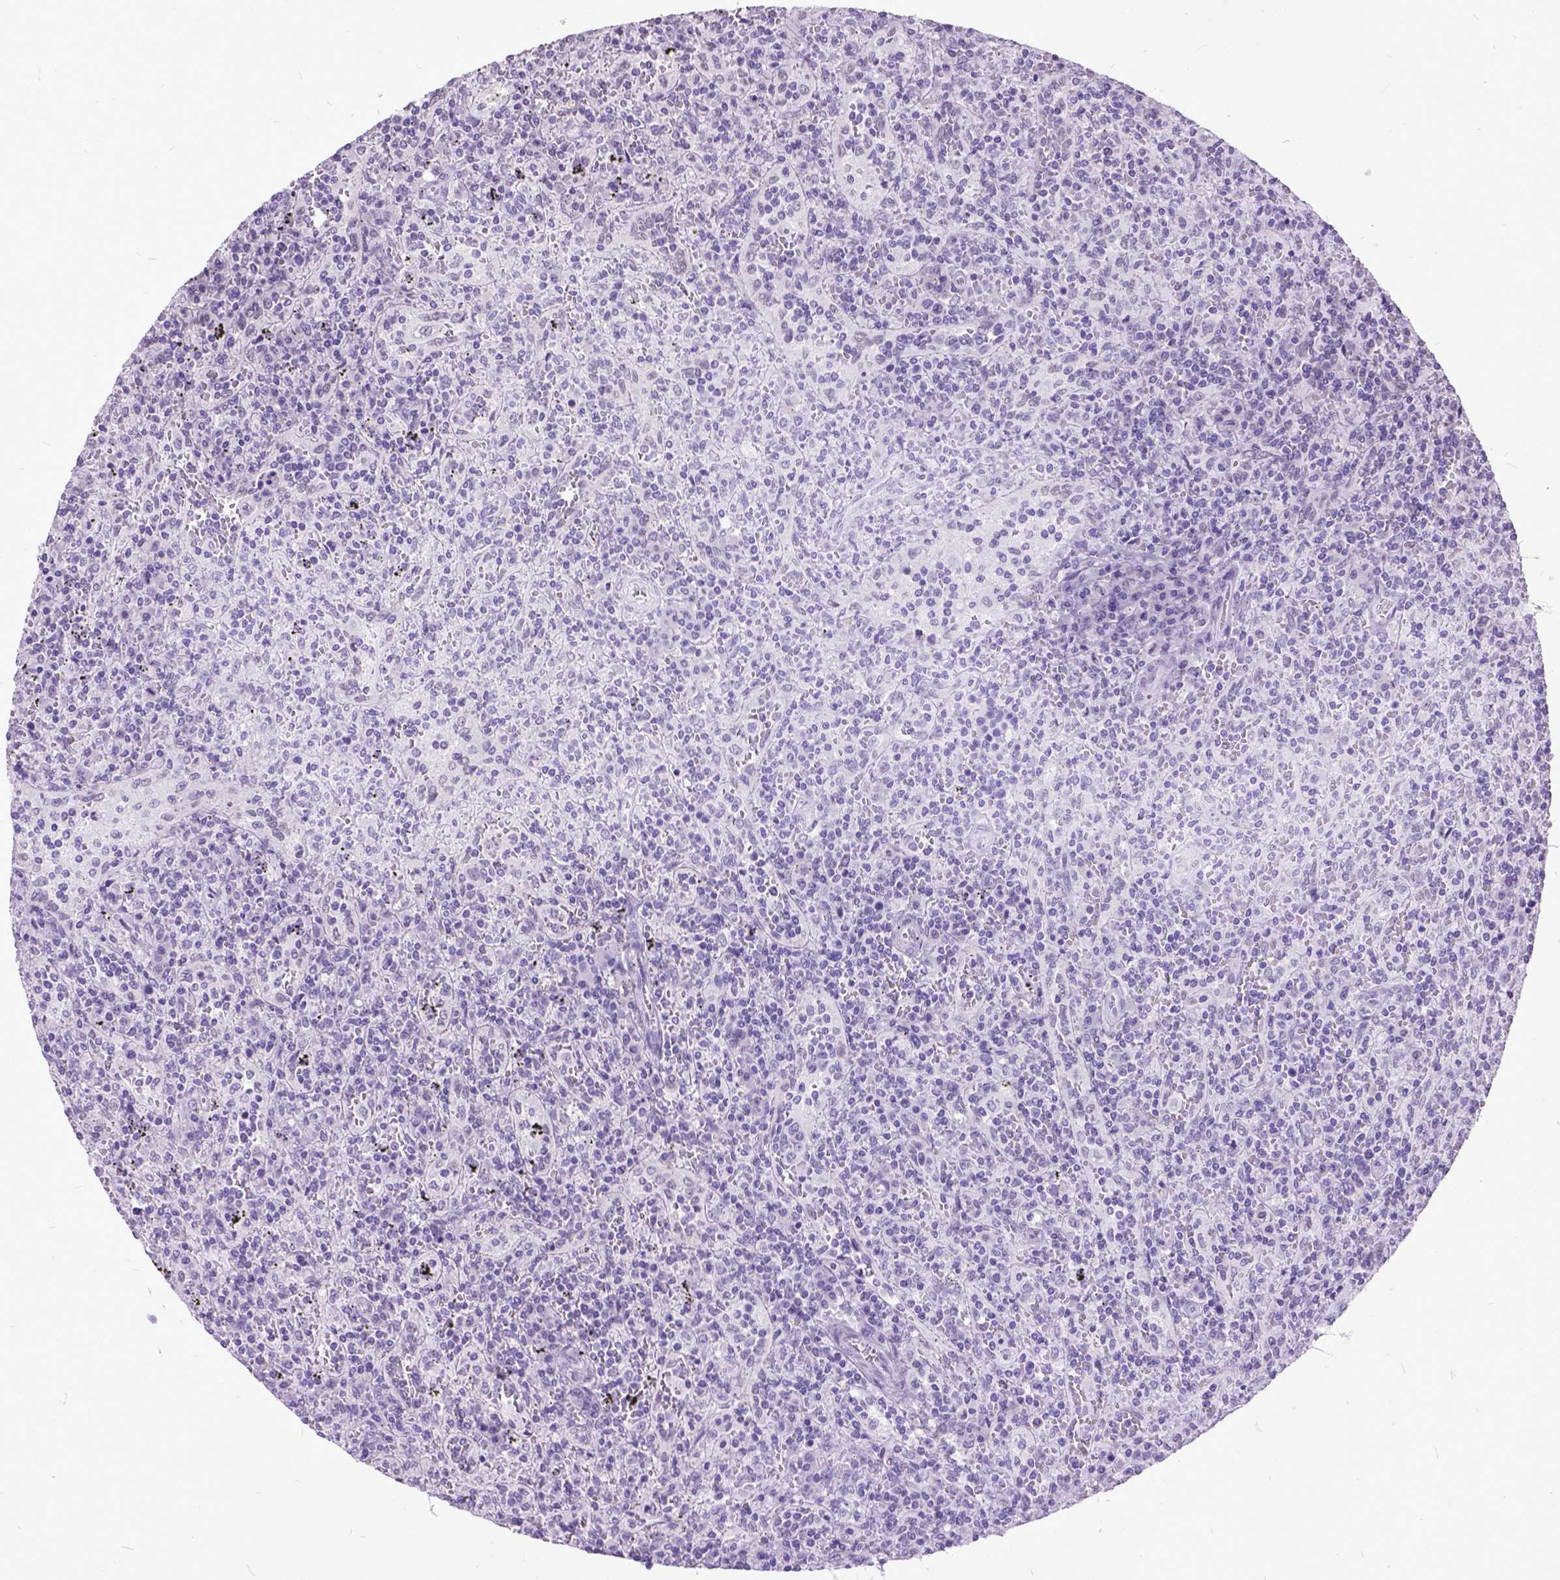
{"staining": {"intensity": "negative", "quantity": "none", "location": "none"}, "tissue": "lymphoma", "cell_type": "Tumor cells", "image_type": "cancer", "snomed": [{"axis": "morphology", "description": "Malignant lymphoma, non-Hodgkin's type, Low grade"}, {"axis": "topography", "description": "Spleen"}], "caption": "Malignant lymphoma, non-Hodgkin's type (low-grade) was stained to show a protein in brown. There is no significant positivity in tumor cells.", "gene": "MARCHF10", "patient": {"sex": "male", "age": 62}}